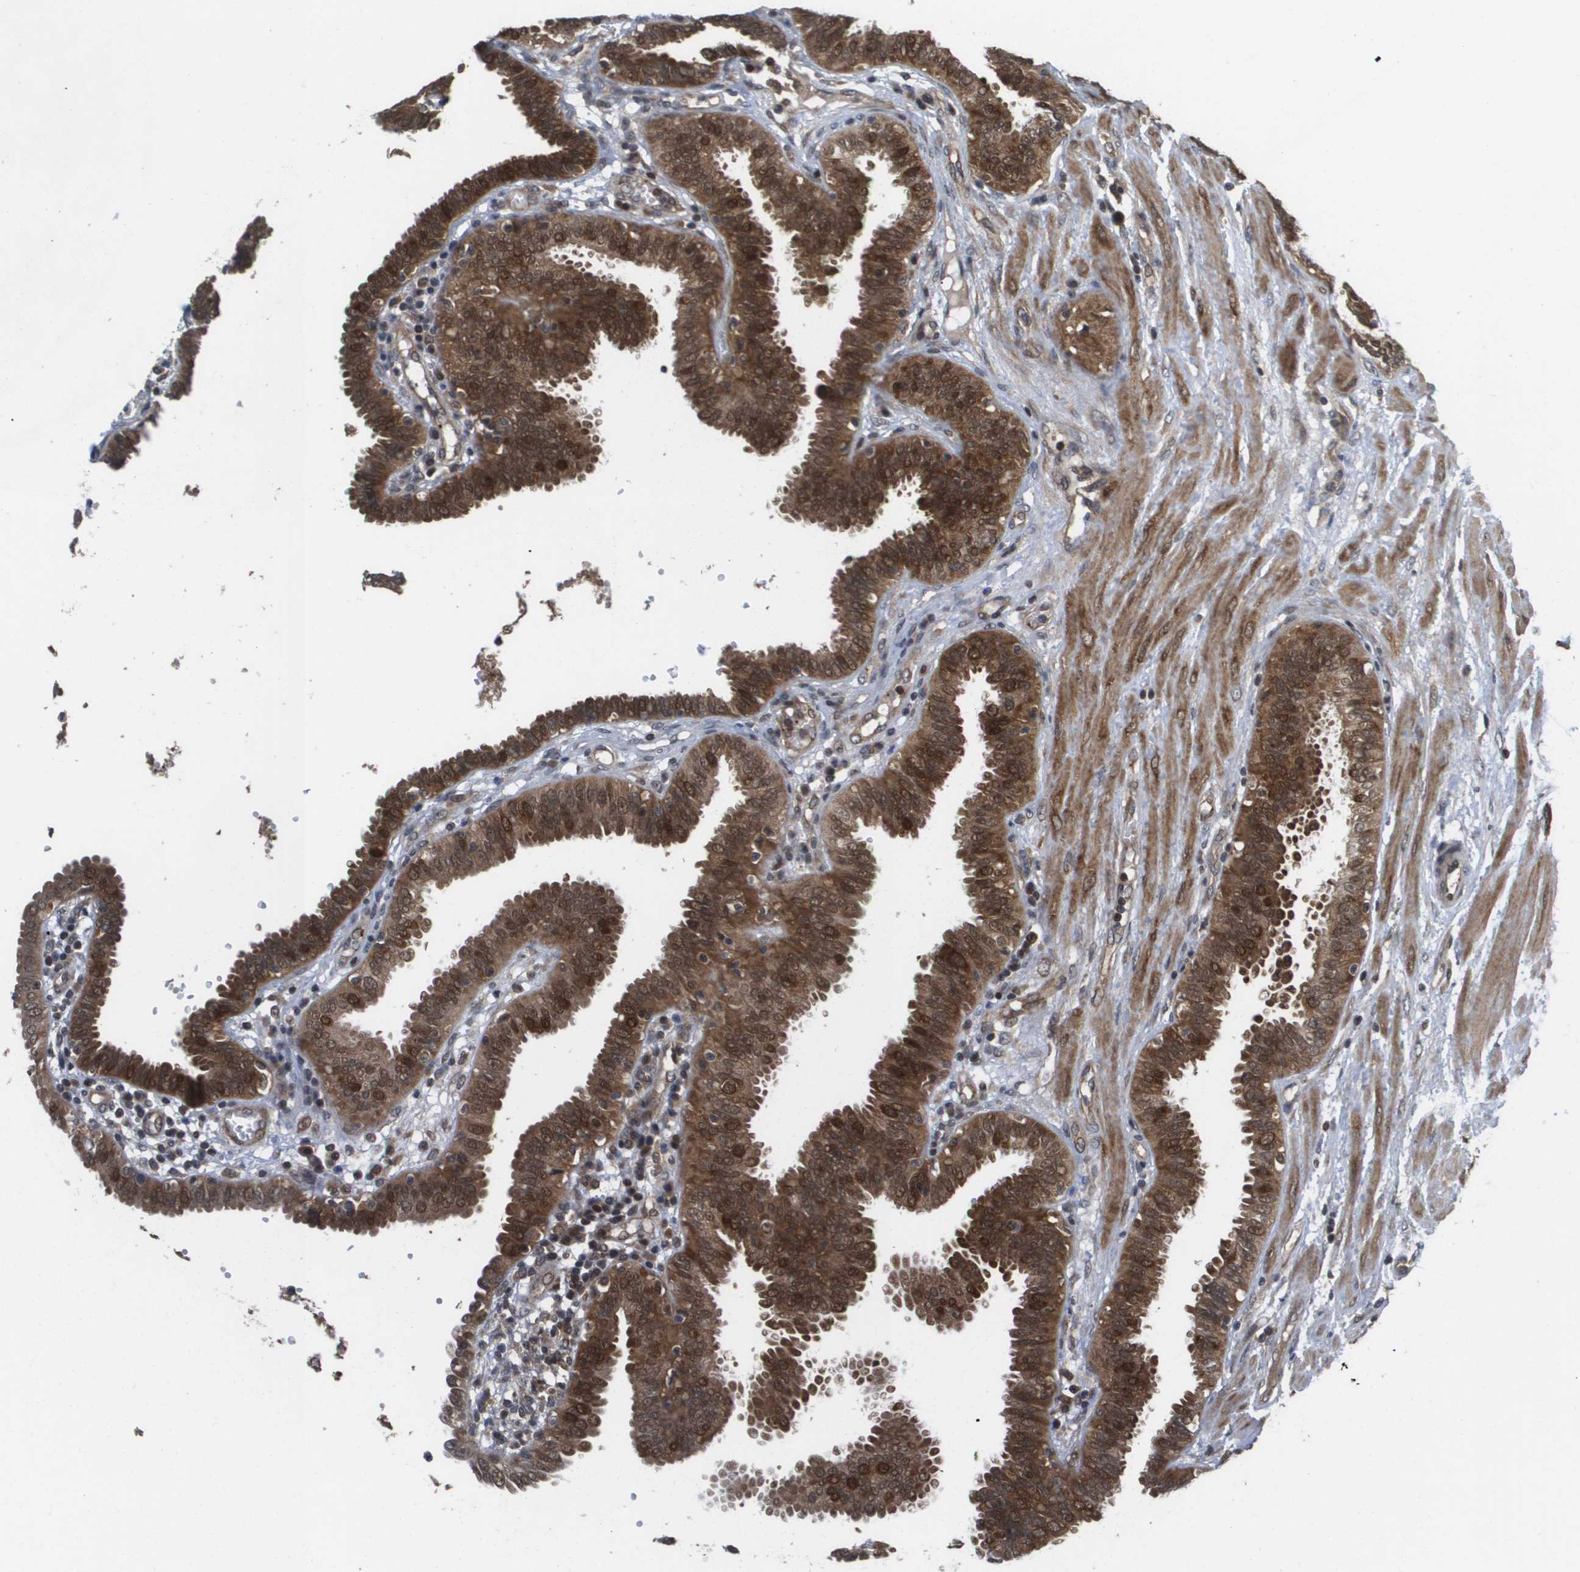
{"staining": {"intensity": "strong", "quantity": ">75%", "location": "cytoplasmic/membranous"}, "tissue": "fallopian tube", "cell_type": "Glandular cells", "image_type": "normal", "snomed": [{"axis": "morphology", "description": "Normal tissue, NOS"}, {"axis": "topography", "description": "Fallopian tube"}], "caption": "Immunohistochemical staining of normal fallopian tube reveals strong cytoplasmic/membranous protein positivity in about >75% of glandular cells. (IHC, brightfield microscopy, high magnification).", "gene": "RBM38", "patient": {"sex": "female", "age": 32}}